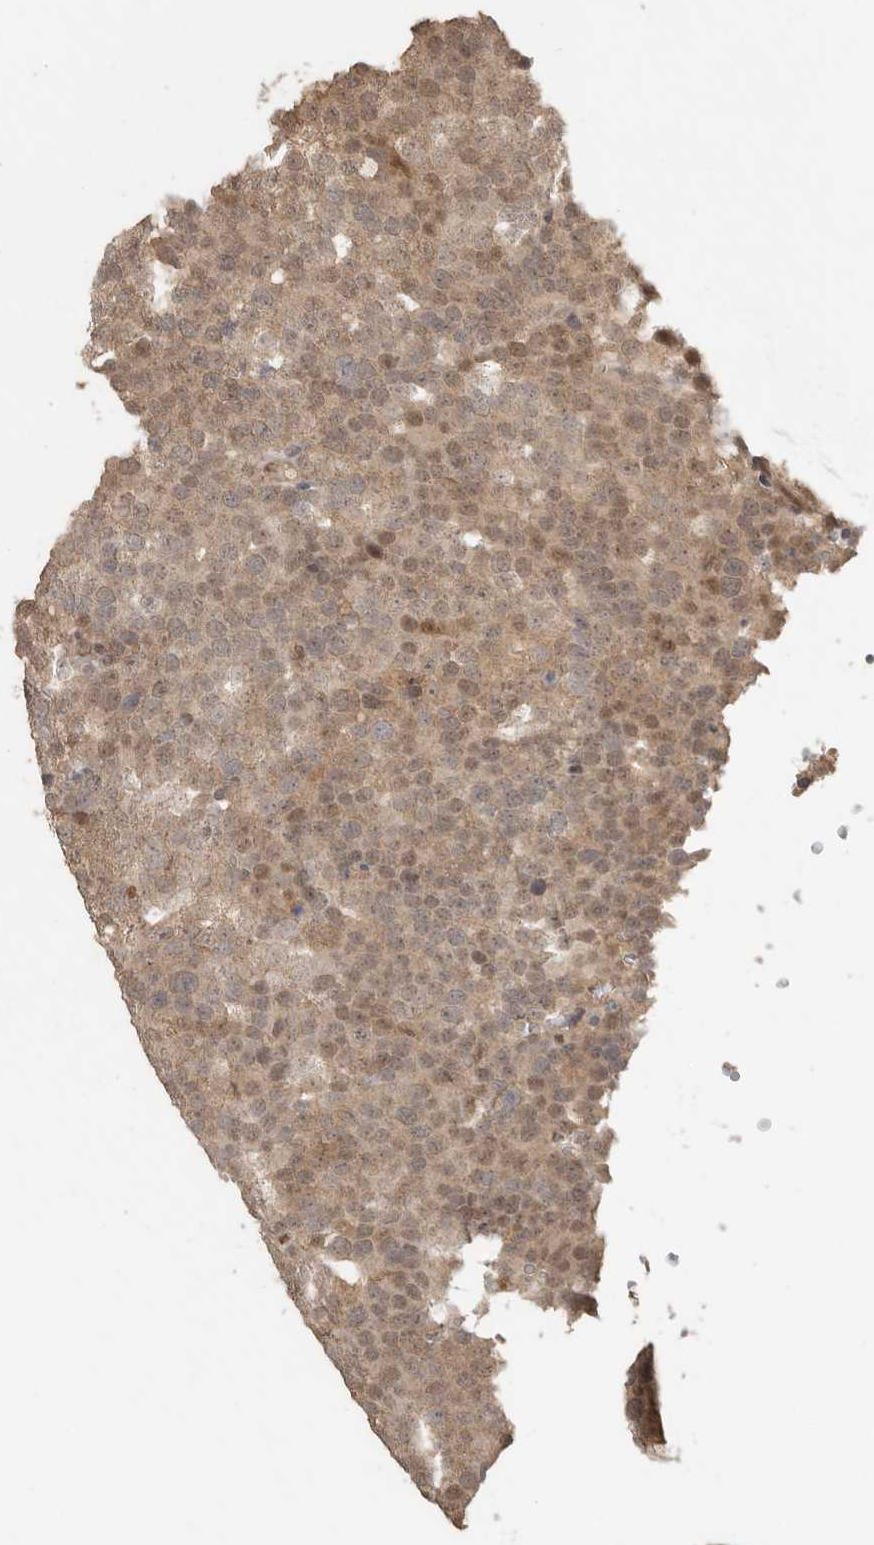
{"staining": {"intensity": "moderate", "quantity": ">75%", "location": "cytoplasmic/membranous,nuclear"}, "tissue": "testis cancer", "cell_type": "Tumor cells", "image_type": "cancer", "snomed": [{"axis": "morphology", "description": "Seminoma, NOS"}, {"axis": "topography", "description": "Testis"}], "caption": "High-magnification brightfield microscopy of testis cancer (seminoma) stained with DAB (brown) and counterstained with hematoxylin (blue). tumor cells exhibit moderate cytoplasmic/membranous and nuclear positivity is appreciated in about>75% of cells.", "gene": "DFFA", "patient": {"sex": "male", "age": 71}}